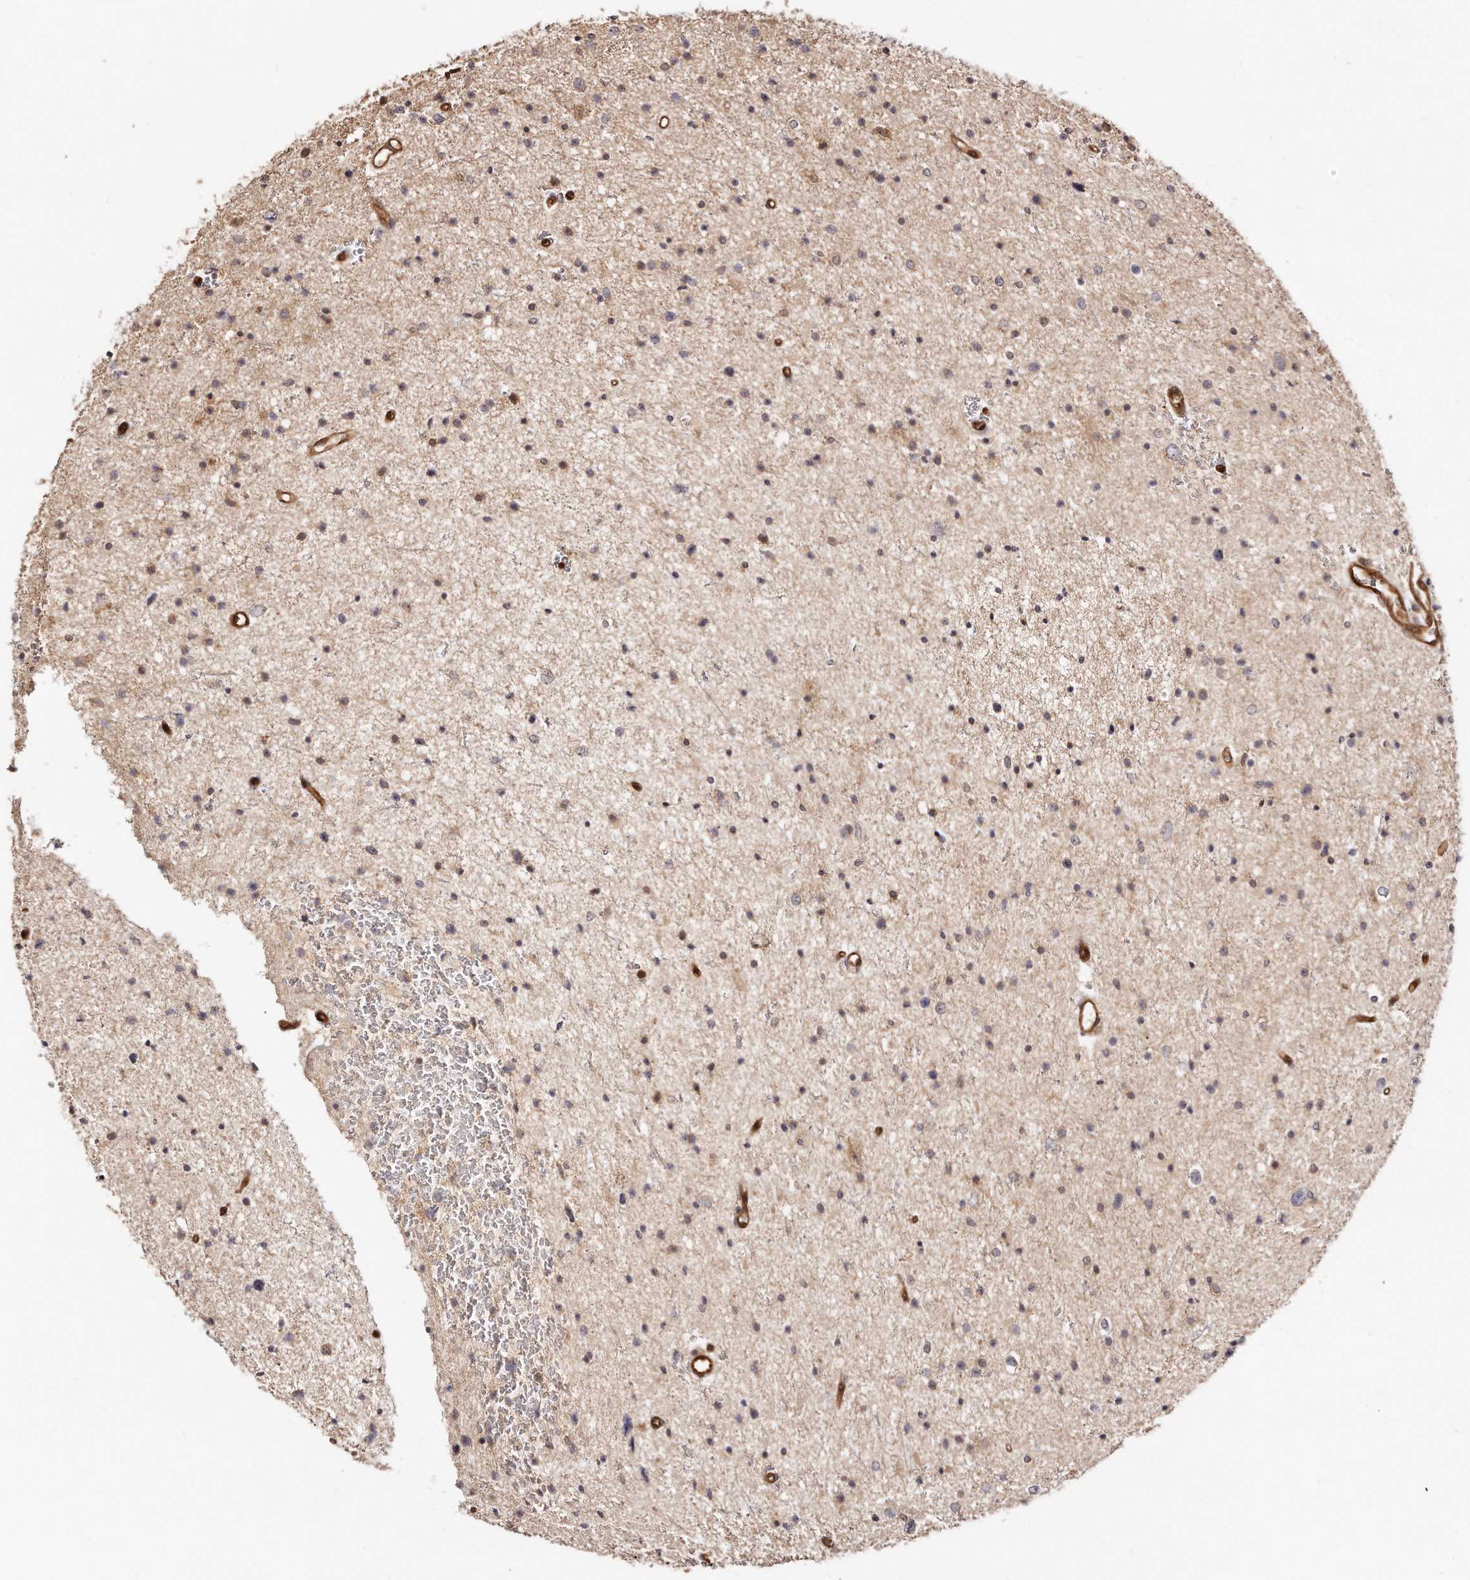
{"staining": {"intensity": "weak", "quantity": "<25%", "location": "cytoplasmic/membranous"}, "tissue": "glioma", "cell_type": "Tumor cells", "image_type": "cancer", "snomed": [{"axis": "morphology", "description": "Glioma, malignant, Low grade"}, {"axis": "topography", "description": "Brain"}], "caption": "This is an immunohistochemistry (IHC) micrograph of human glioma. There is no staining in tumor cells.", "gene": "GBP4", "patient": {"sex": "female", "age": 37}}